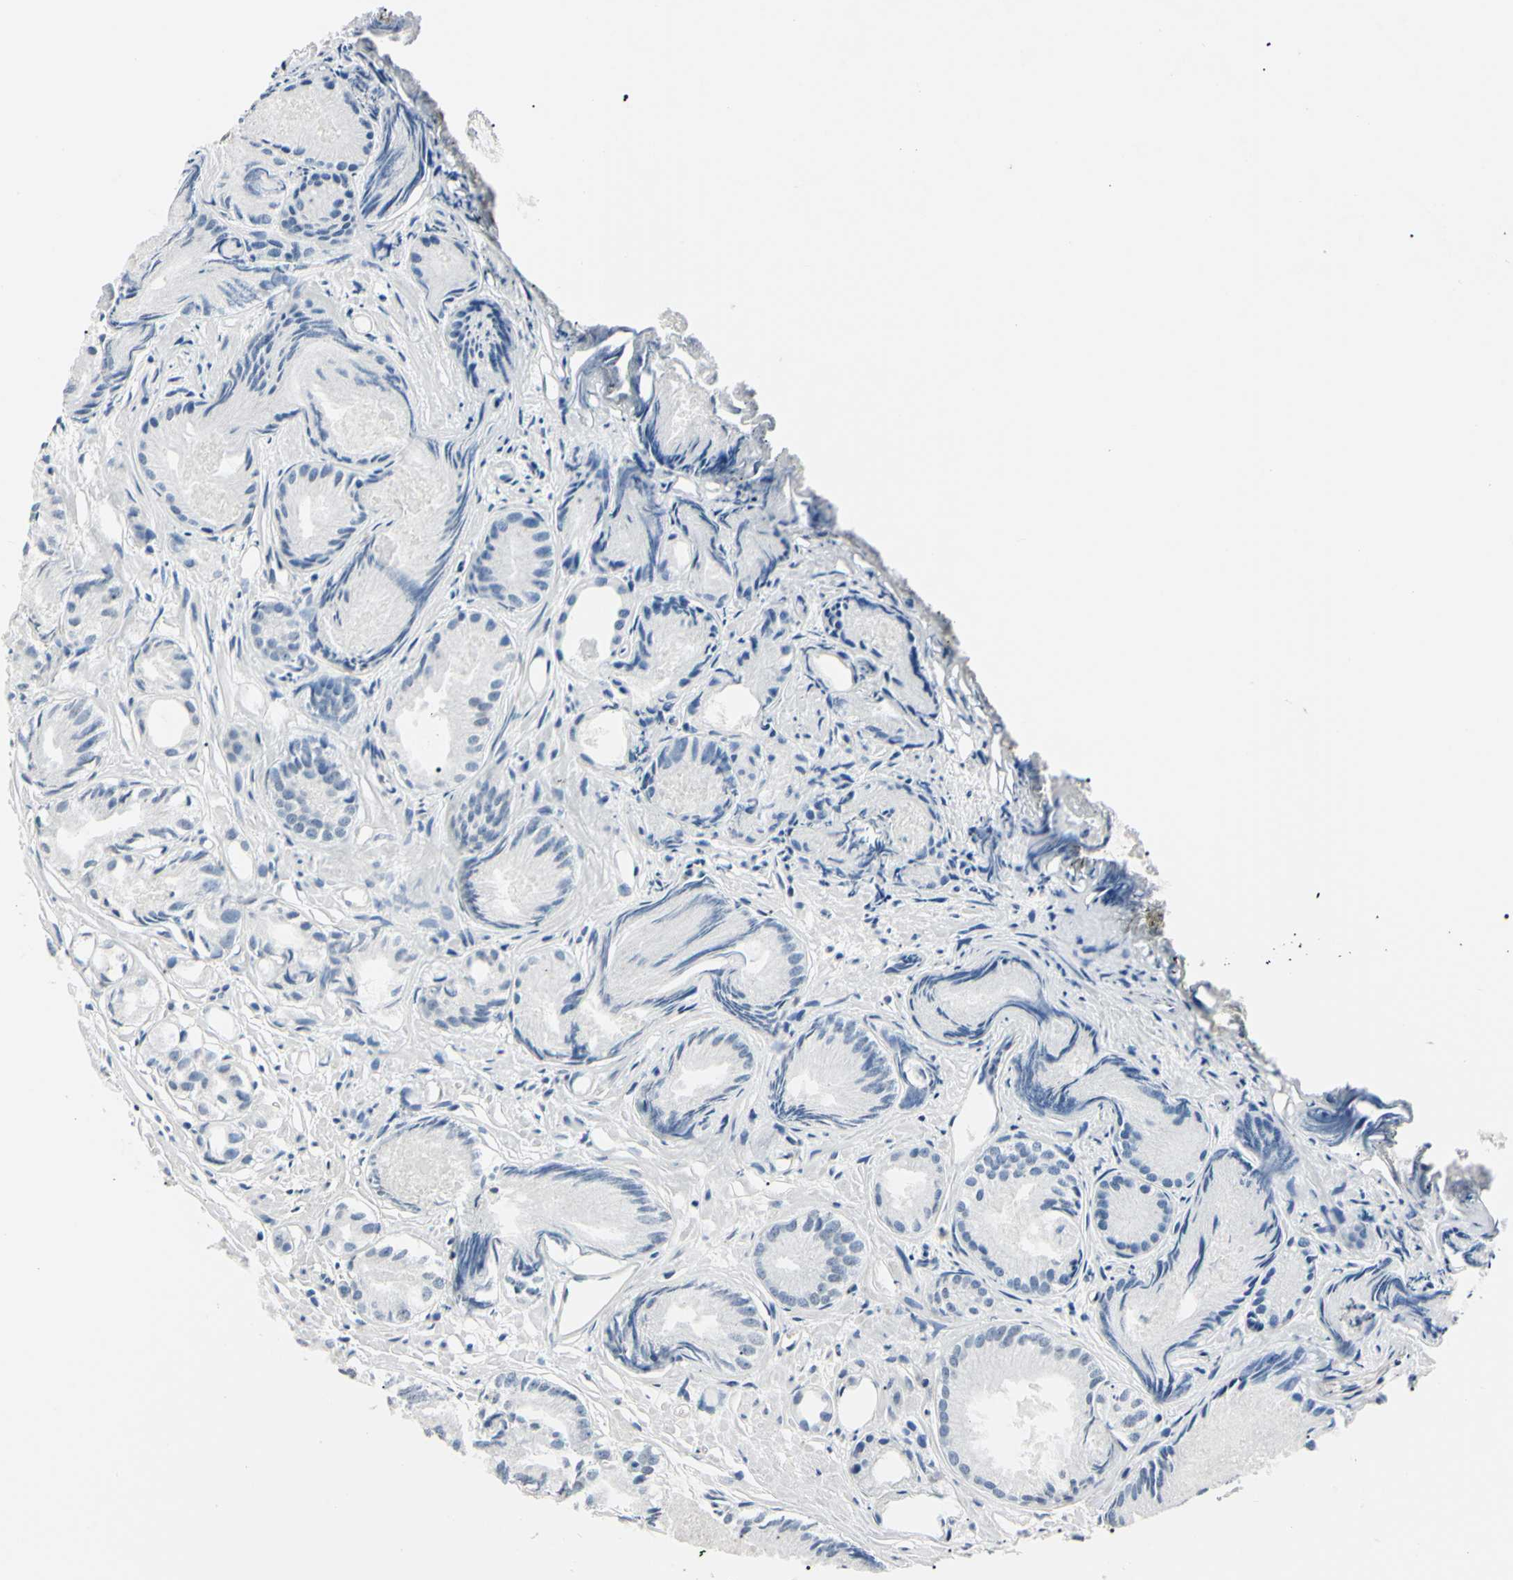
{"staining": {"intensity": "negative", "quantity": "none", "location": "none"}, "tissue": "prostate cancer", "cell_type": "Tumor cells", "image_type": "cancer", "snomed": [{"axis": "morphology", "description": "Adenocarcinoma, Low grade"}, {"axis": "topography", "description": "Prostate"}], "caption": "This photomicrograph is of prostate cancer (adenocarcinoma (low-grade)) stained with immunohistochemistry to label a protein in brown with the nuclei are counter-stained blue. There is no positivity in tumor cells. The staining is performed using DAB (3,3'-diaminobenzidine) brown chromogen with nuclei counter-stained in using hematoxylin.", "gene": "AKR1C3", "patient": {"sex": "male", "age": 72}}